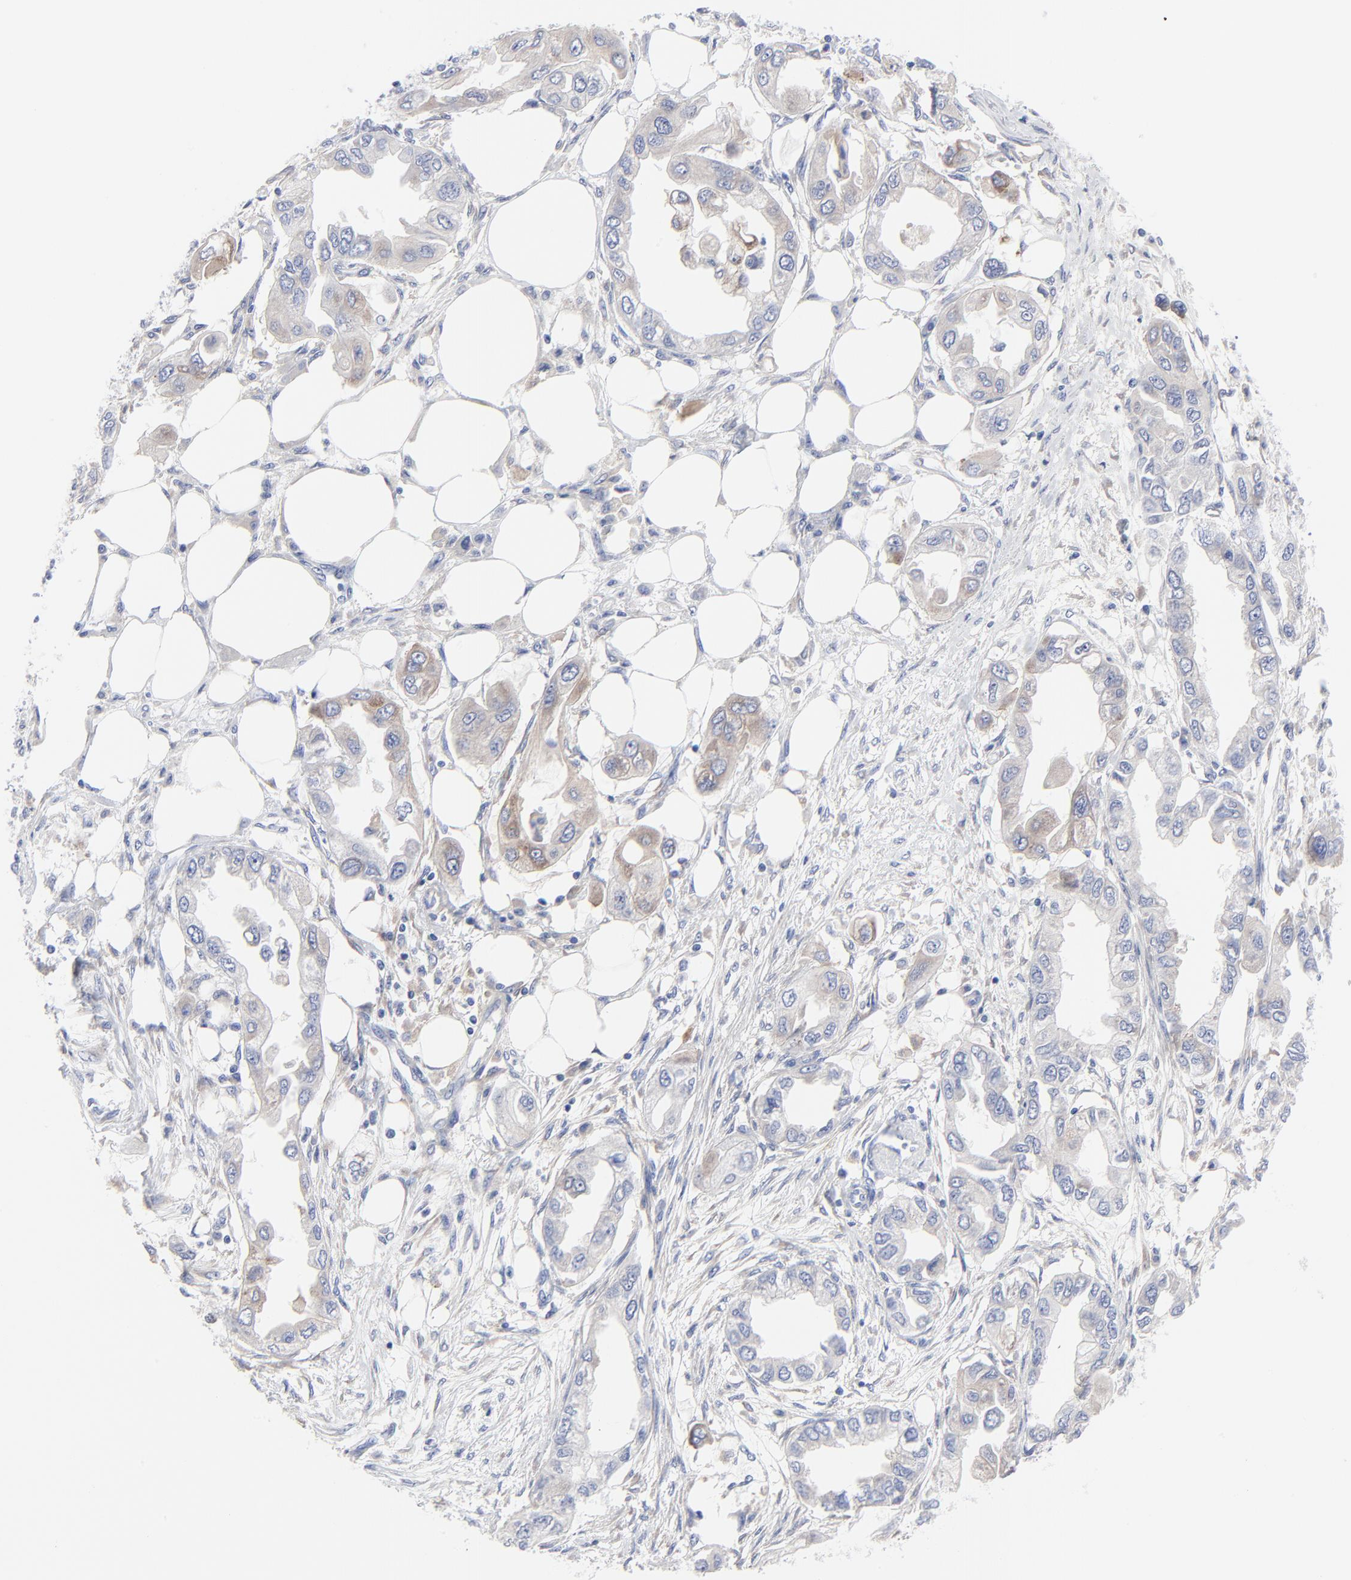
{"staining": {"intensity": "weak", "quantity": "25%-75%", "location": "cytoplasmic/membranous"}, "tissue": "endometrial cancer", "cell_type": "Tumor cells", "image_type": "cancer", "snomed": [{"axis": "morphology", "description": "Adenocarcinoma, NOS"}, {"axis": "topography", "description": "Endometrium"}], "caption": "A high-resolution micrograph shows IHC staining of endometrial adenocarcinoma, which shows weak cytoplasmic/membranous expression in about 25%-75% of tumor cells. The protein is stained brown, and the nuclei are stained in blue (DAB (3,3'-diaminobenzidine) IHC with brightfield microscopy, high magnification).", "gene": "STAT2", "patient": {"sex": "female", "age": 67}}